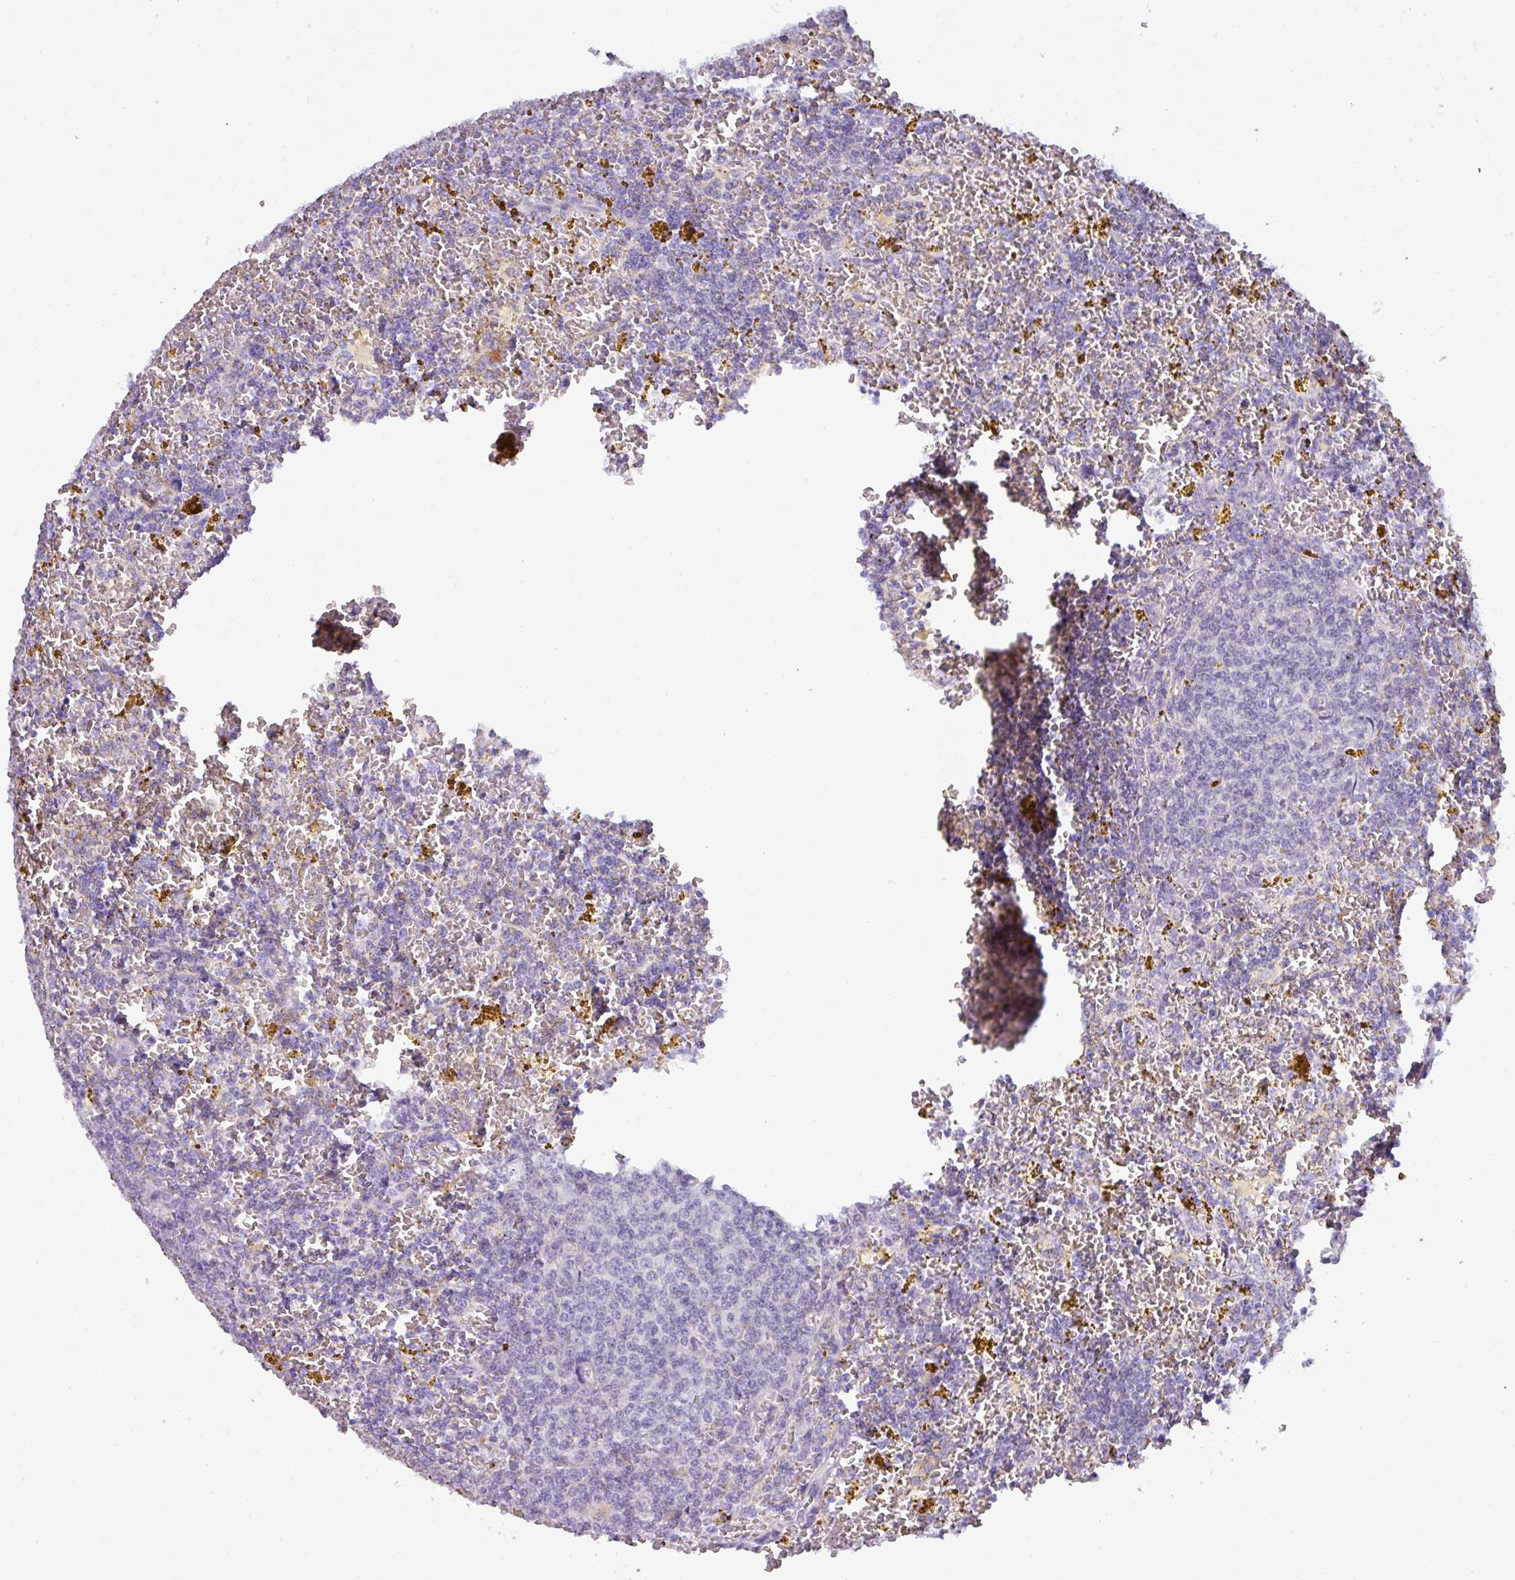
{"staining": {"intensity": "negative", "quantity": "none", "location": "none"}, "tissue": "lymphoma", "cell_type": "Tumor cells", "image_type": "cancer", "snomed": [{"axis": "morphology", "description": "Malignant lymphoma, non-Hodgkin's type, Low grade"}, {"axis": "topography", "description": "Spleen"}, {"axis": "topography", "description": "Lymph node"}], "caption": "Histopathology image shows no protein expression in tumor cells of lymphoma tissue.", "gene": "RGS16", "patient": {"sex": "female", "age": 66}}